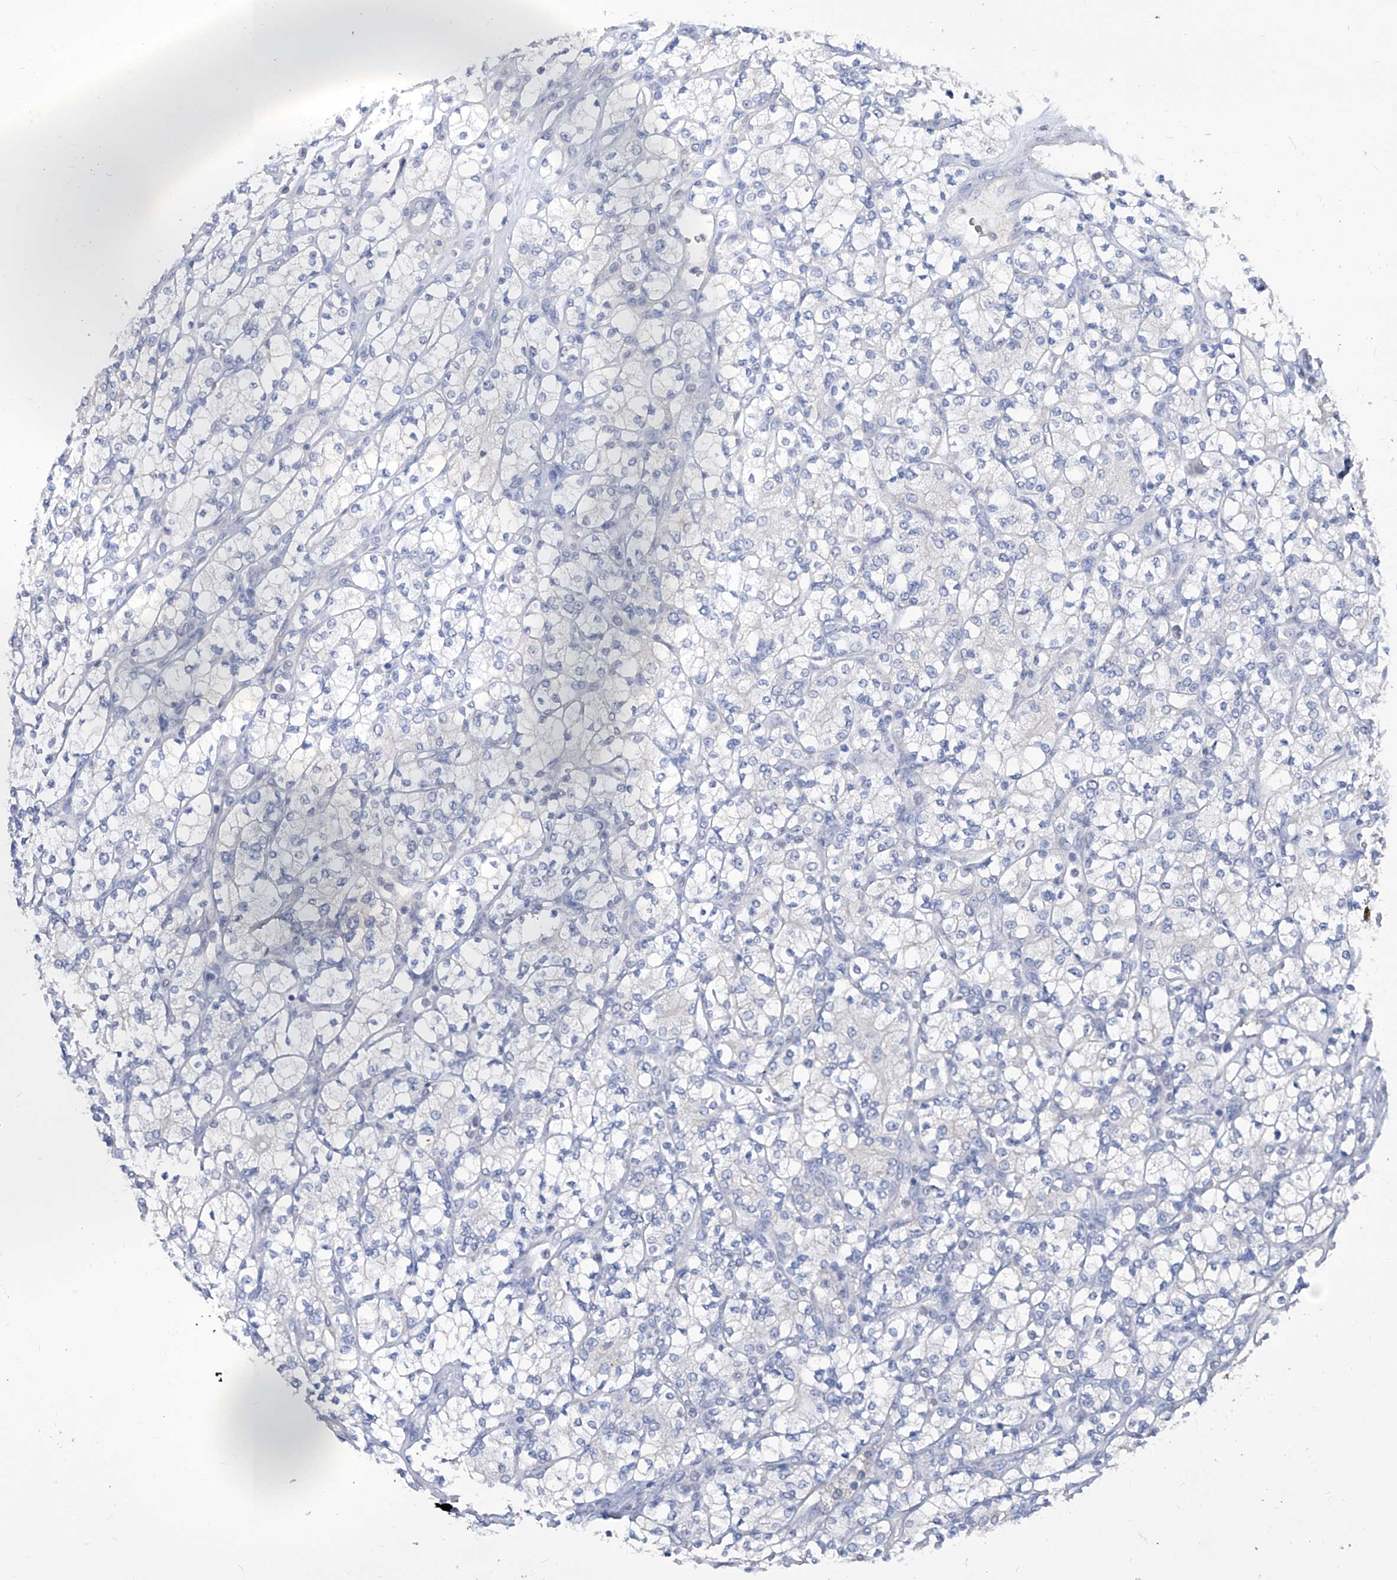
{"staining": {"intensity": "negative", "quantity": "none", "location": "none"}, "tissue": "renal cancer", "cell_type": "Tumor cells", "image_type": "cancer", "snomed": [{"axis": "morphology", "description": "Adenocarcinoma, NOS"}, {"axis": "topography", "description": "Kidney"}], "caption": "This is a photomicrograph of immunohistochemistry (IHC) staining of renal cancer, which shows no expression in tumor cells. The staining was performed using DAB (3,3'-diaminobenzidine) to visualize the protein expression in brown, while the nuclei were stained in blue with hematoxylin (Magnification: 20x).", "gene": "KLHL17", "patient": {"sex": "male", "age": 77}}